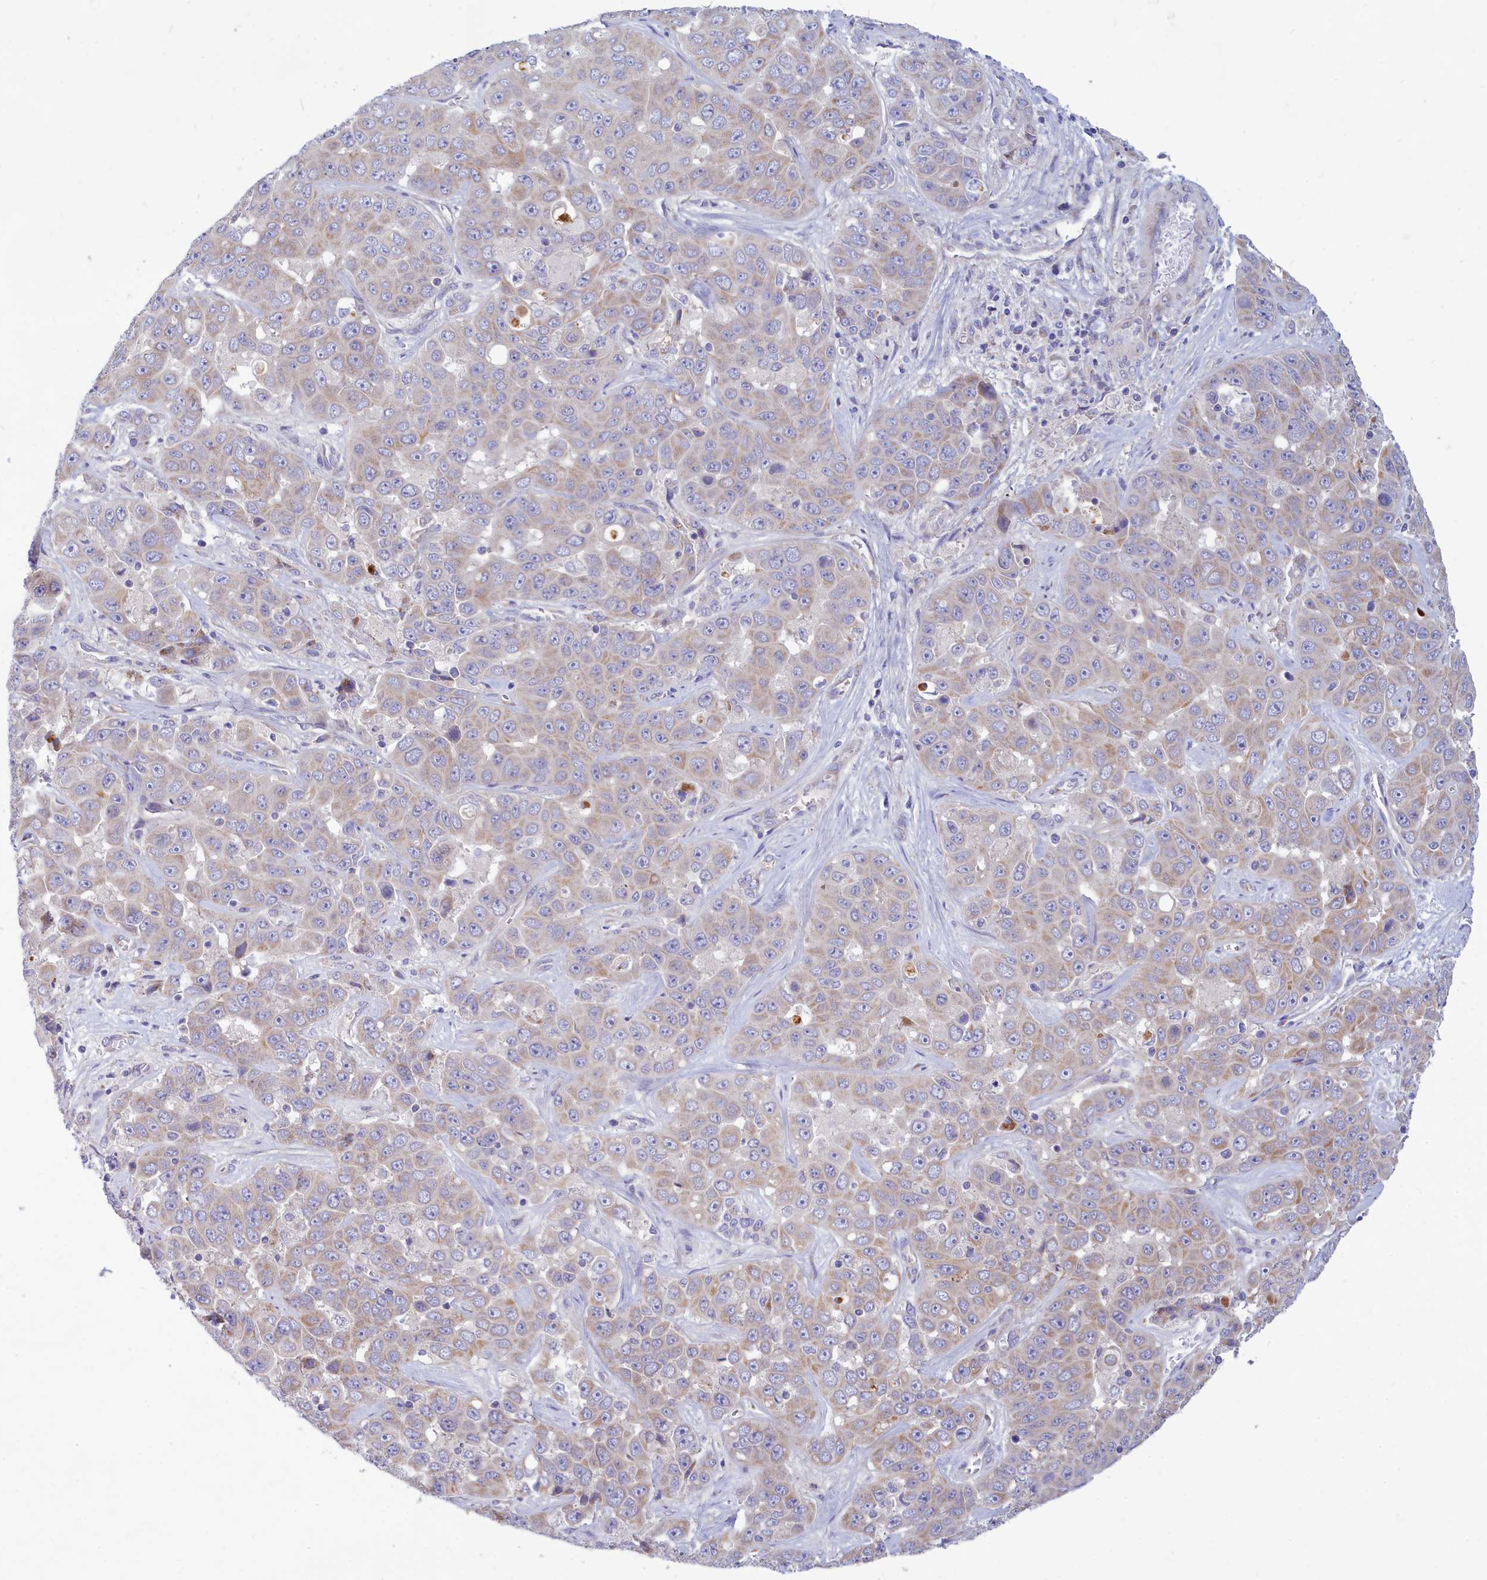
{"staining": {"intensity": "moderate", "quantity": "<25%", "location": "cytoplasmic/membranous"}, "tissue": "liver cancer", "cell_type": "Tumor cells", "image_type": "cancer", "snomed": [{"axis": "morphology", "description": "Cholangiocarcinoma"}, {"axis": "topography", "description": "Liver"}], "caption": "Immunohistochemical staining of human liver cancer exhibits low levels of moderate cytoplasmic/membranous staining in approximately <25% of tumor cells. (IHC, brightfield microscopy, high magnification).", "gene": "TMEM30B", "patient": {"sex": "female", "age": 52}}